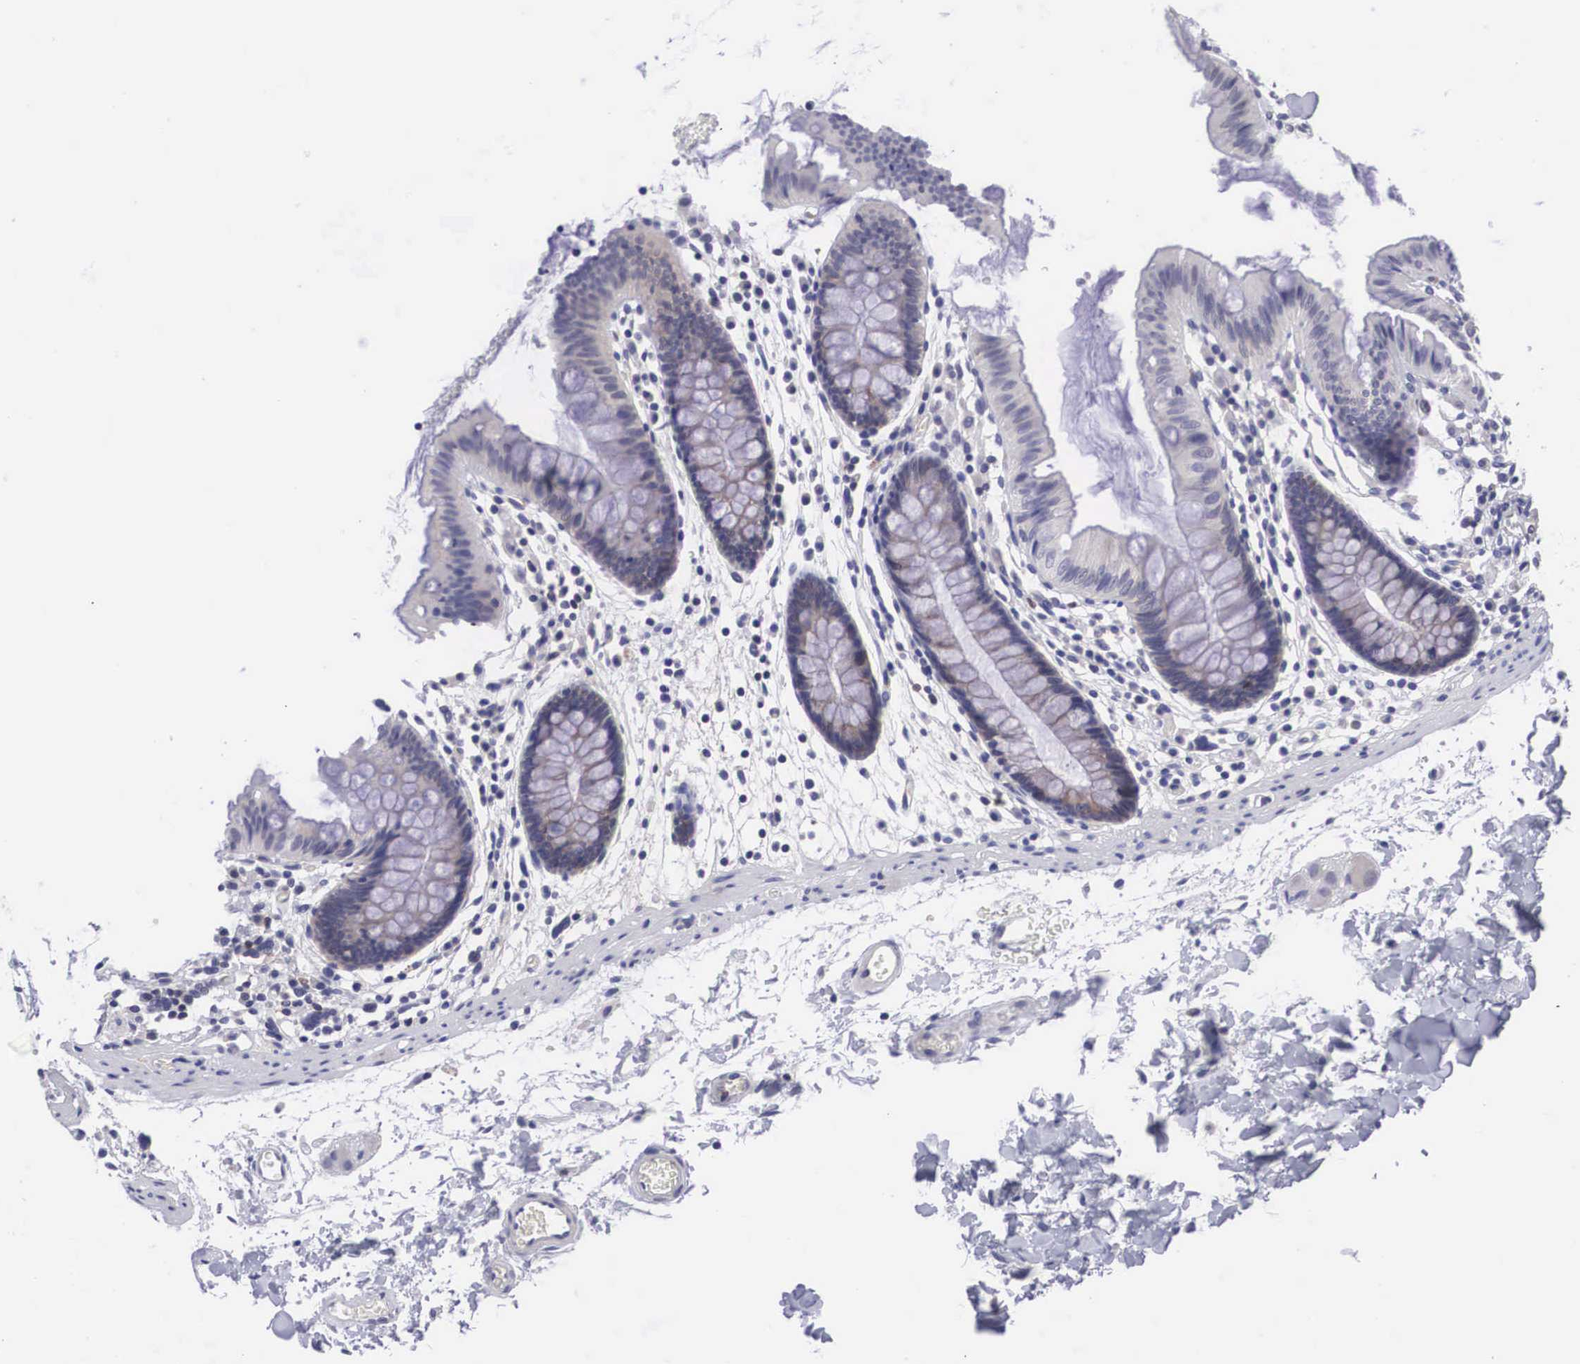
{"staining": {"intensity": "negative", "quantity": "none", "location": "none"}, "tissue": "colon", "cell_type": "Endothelial cells", "image_type": "normal", "snomed": [{"axis": "morphology", "description": "Normal tissue, NOS"}, {"axis": "topography", "description": "Colon"}], "caption": "This is an IHC micrograph of unremarkable colon. There is no staining in endothelial cells.", "gene": "MAST4", "patient": {"sex": "male", "age": 54}}